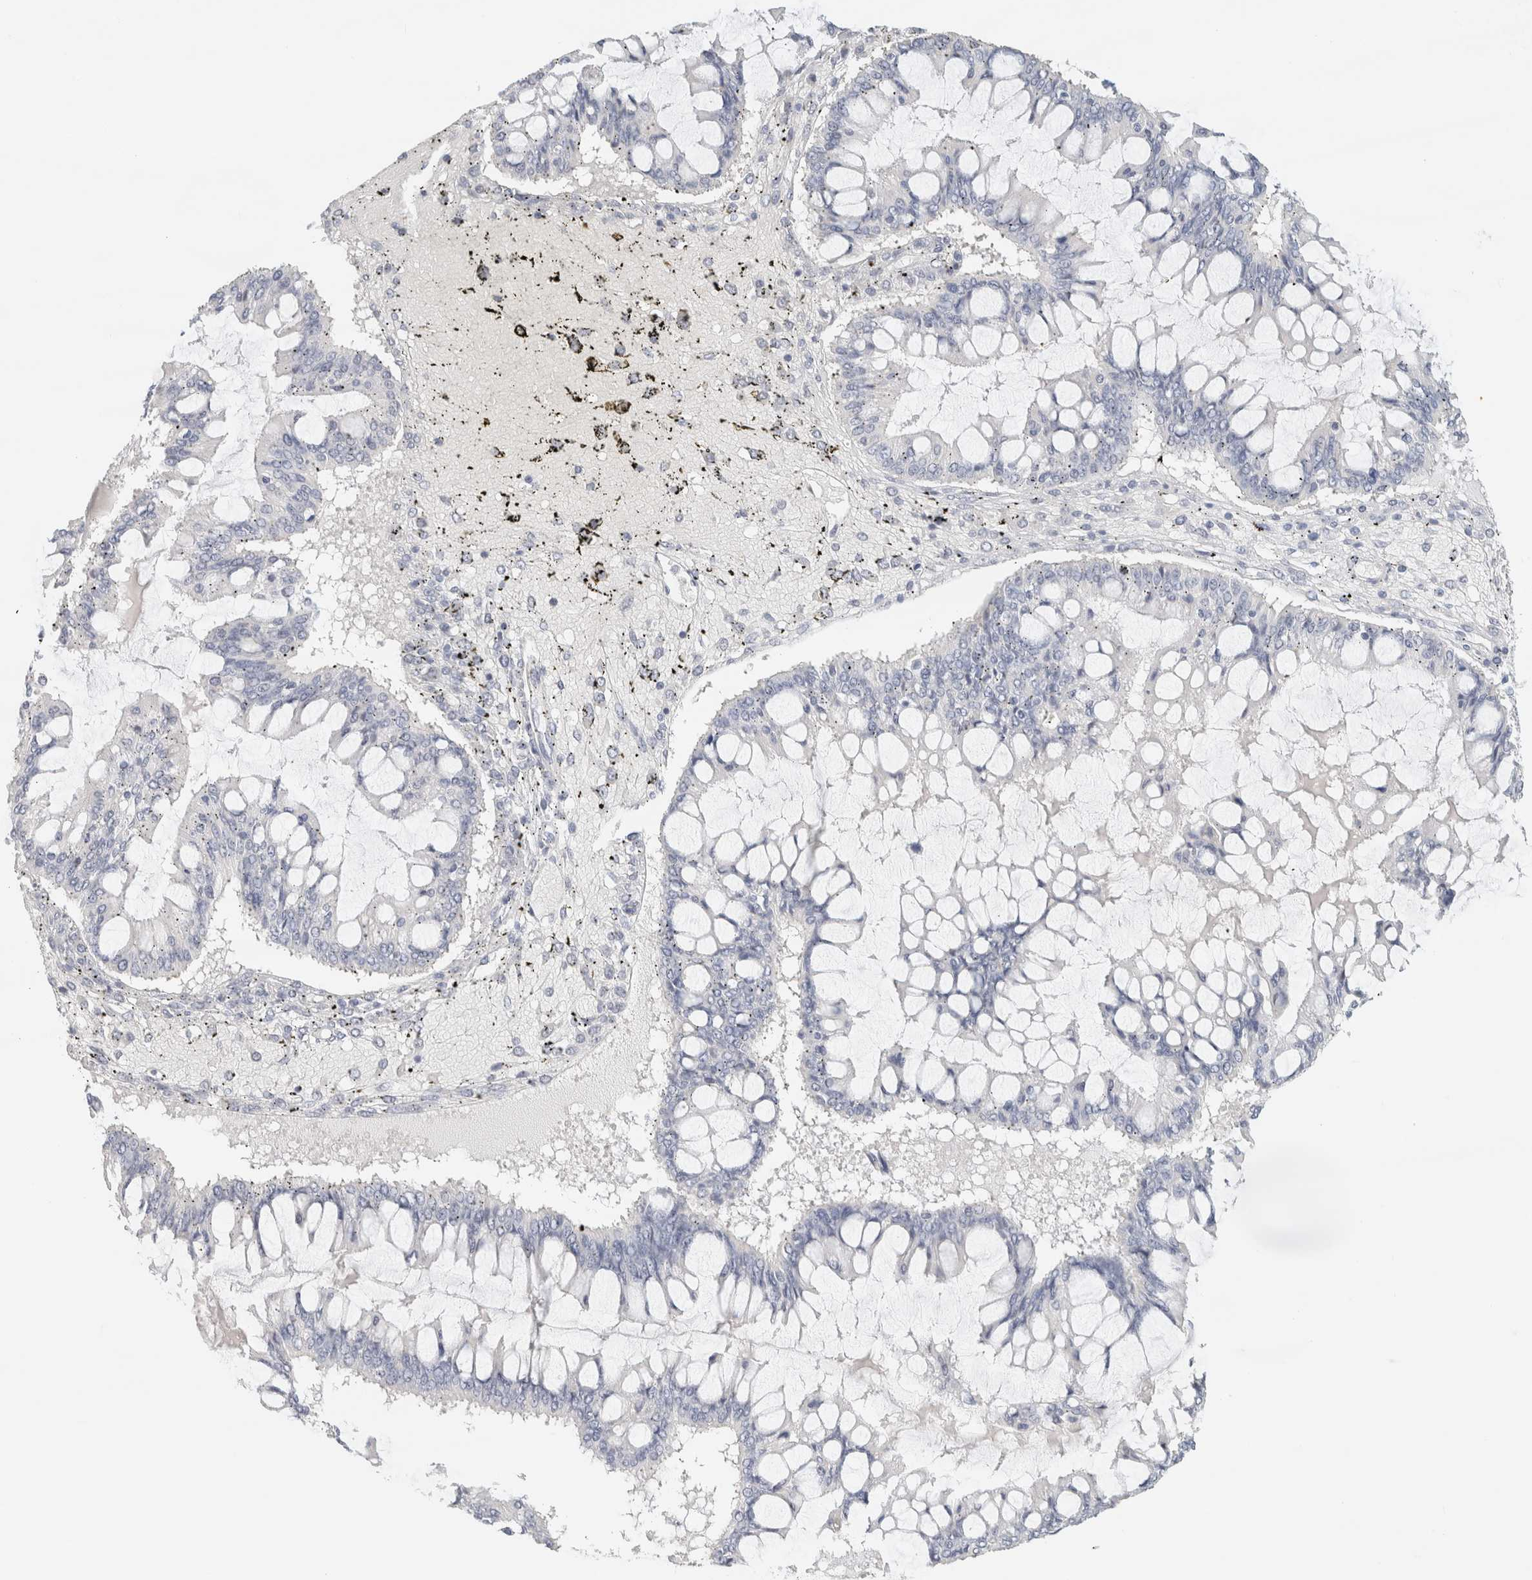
{"staining": {"intensity": "negative", "quantity": "none", "location": "none"}, "tissue": "ovarian cancer", "cell_type": "Tumor cells", "image_type": "cancer", "snomed": [{"axis": "morphology", "description": "Cystadenocarcinoma, mucinous, NOS"}, {"axis": "topography", "description": "Ovary"}], "caption": "A micrograph of ovarian cancer stained for a protein demonstrates no brown staining in tumor cells.", "gene": "NEFM", "patient": {"sex": "female", "age": 73}}